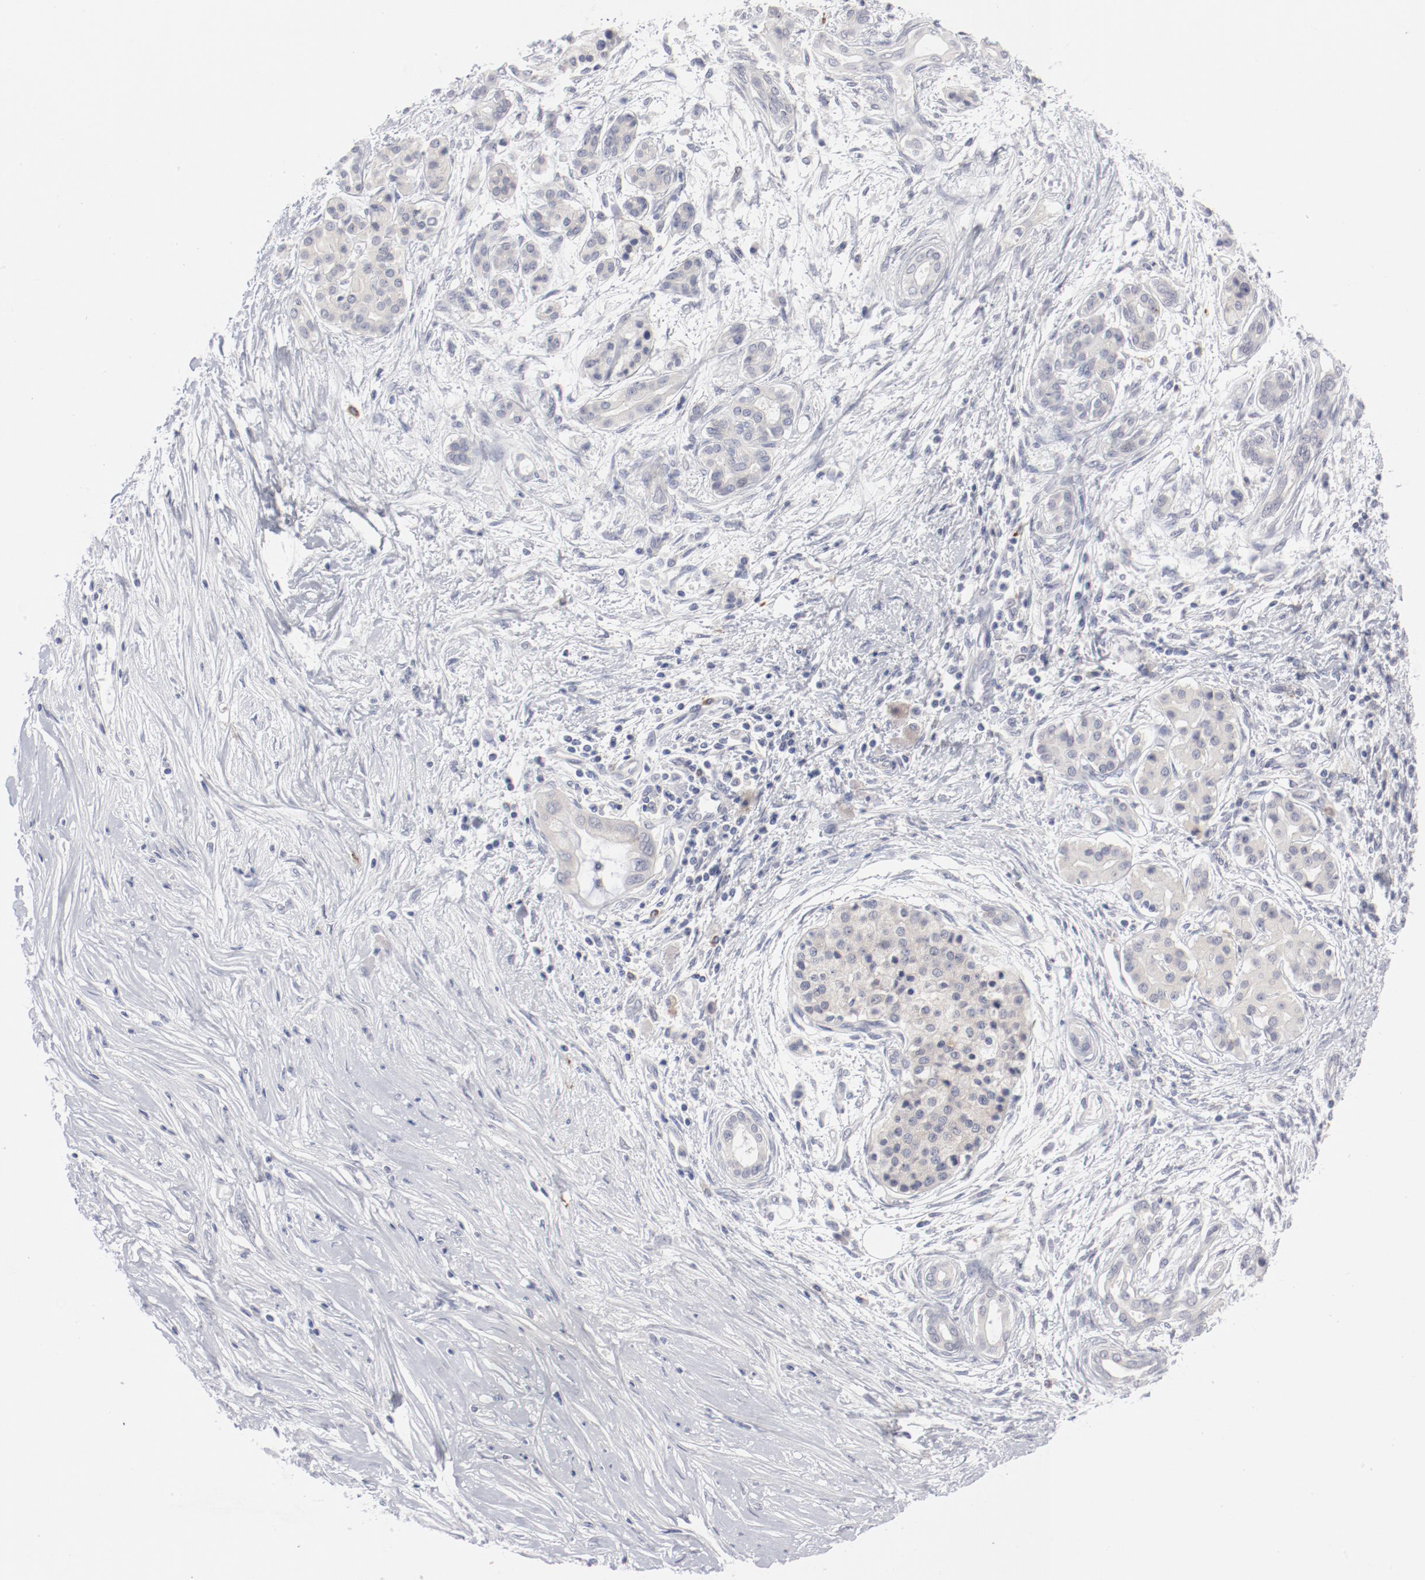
{"staining": {"intensity": "negative", "quantity": "none", "location": "none"}, "tissue": "pancreatic cancer", "cell_type": "Tumor cells", "image_type": "cancer", "snomed": [{"axis": "morphology", "description": "Adenocarcinoma, NOS"}, {"axis": "topography", "description": "Pancreas"}], "caption": "An image of human adenocarcinoma (pancreatic) is negative for staining in tumor cells.", "gene": "SH3BGR", "patient": {"sex": "female", "age": 59}}